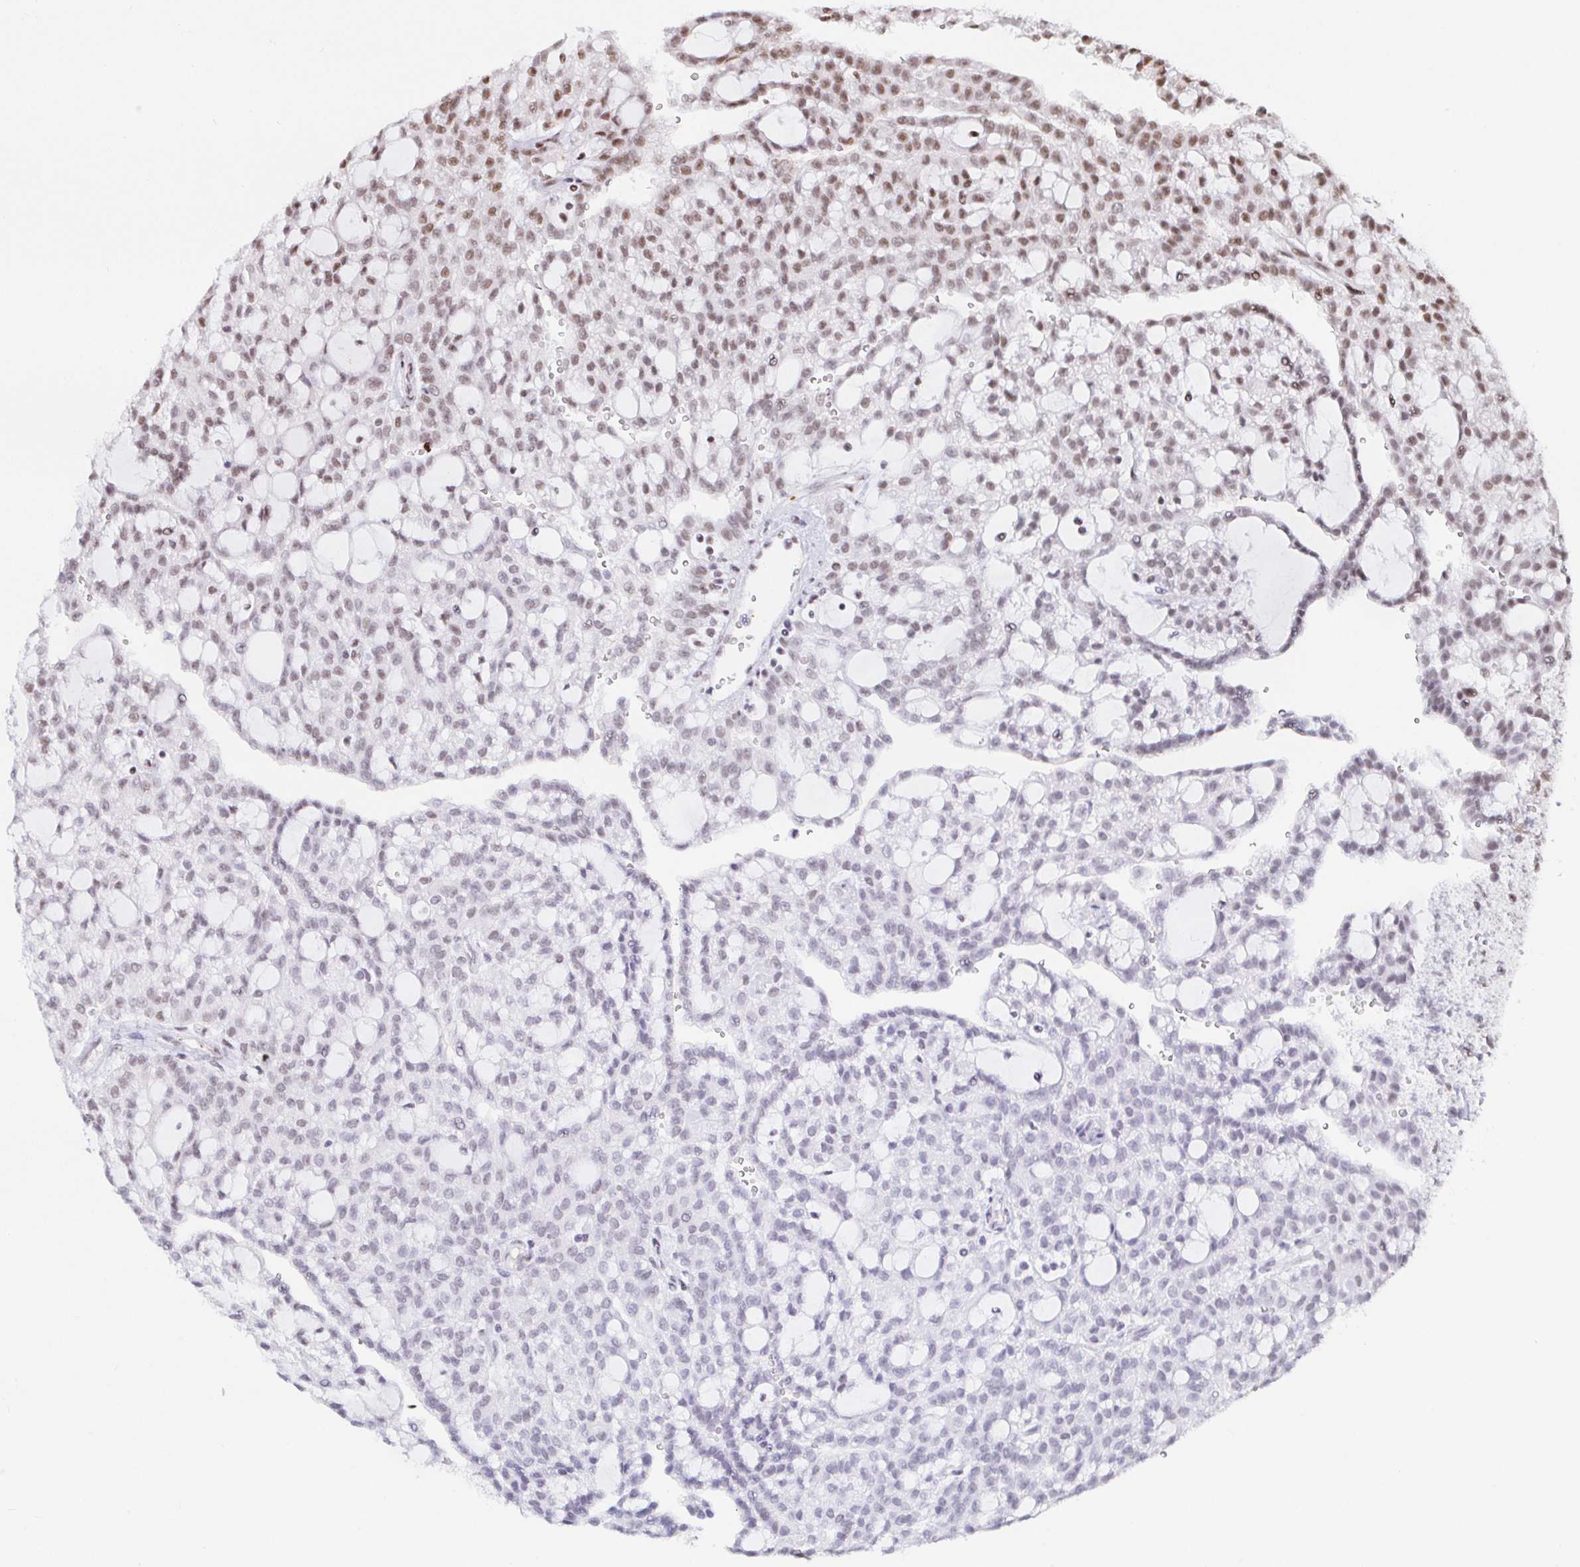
{"staining": {"intensity": "moderate", "quantity": "25%-75%", "location": "nuclear"}, "tissue": "renal cancer", "cell_type": "Tumor cells", "image_type": "cancer", "snomed": [{"axis": "morphology", "description": "Adenocarcinoma, NOS"}, {"axis": "topography", "description": "Kidney"}], "caption": "DAB immunohistochemical staining of human renal cancer displays moderate nuclear protein expression in about 25%-75% of tumor cells. Using DAB (3,3'-diaminobenzidine) (brown) and hematoxylin (blue) stains, captured at high magnification using brightfield microscopy.", "gene": "SP3", "patient": {"sex": "male", "age": 63}}